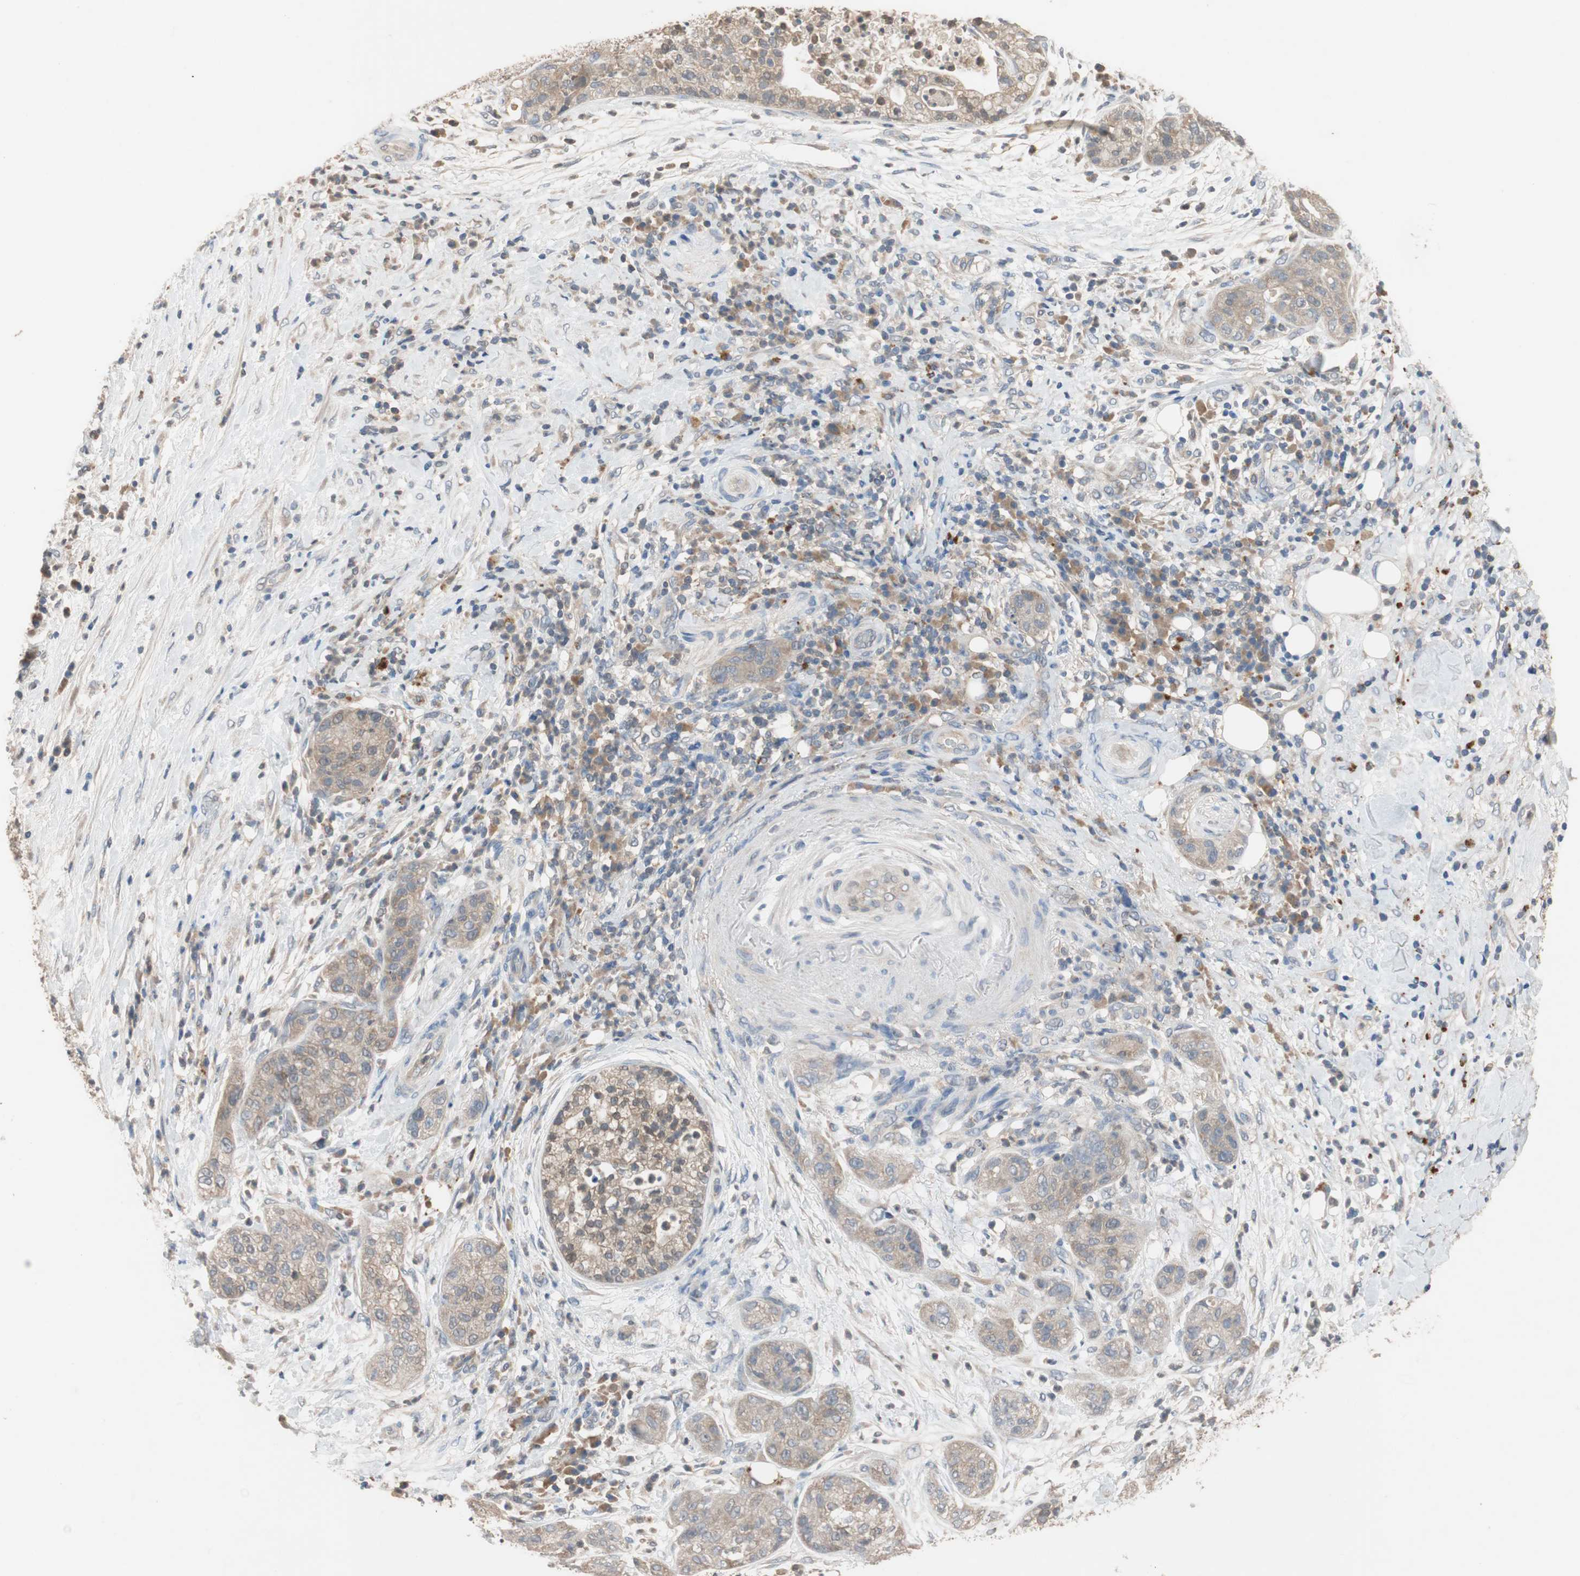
{"staining": {"intensity": "weak", "quantity": "25%-75%", "location": "cytoplasmic/membranous"}, "tissue": "pancreatic cancer", "cell_type": "Tumor cells", "image_type": "cancer", "snomed": [{"axis": "morphology", "description": "Adenocarcinoma, NOS"}, {"axis": "topography", "description": "Pancreas"}], "caption": "Pancreatic adenocarcinoma stained with a protein marker displays weak staining in tumor cells.", "gene": "ADAP1", "patient": {"sex": "female", "age": 78}}